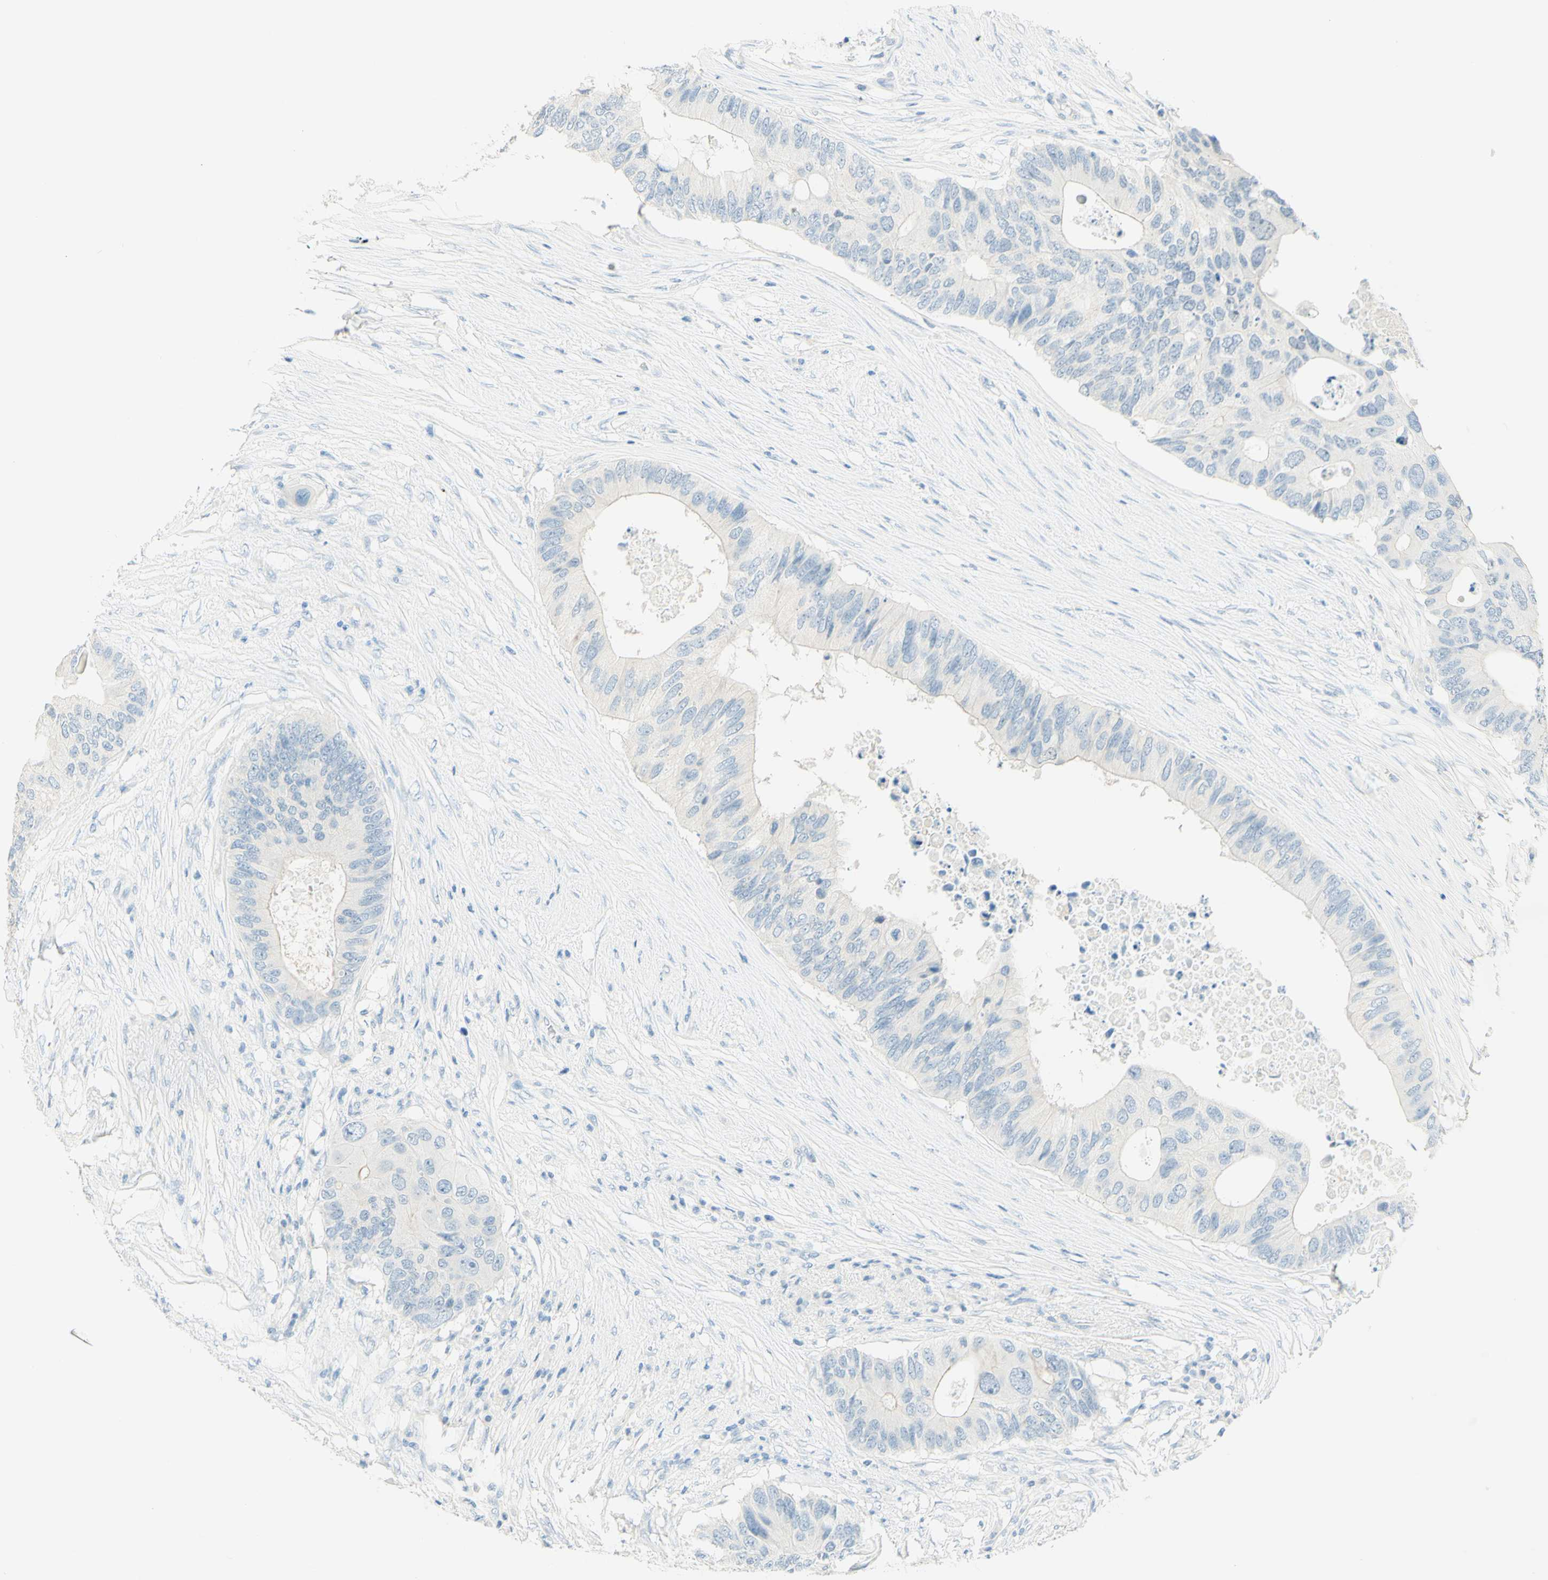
{"staining": {"intensity": "negative", "quantity": "none", "location": "none"}, "tissue": "colorectal cancer", "cell_type": "Tumor cells", "image_type": "cancer", "snomed": [{"axis": "morphology", "description": "Adenocarcinoma, NOS"}, {"axis": "topography", "description": "Colon"}], "caption": "The immunohistochemistry histopathology image has no significant expression in tumor cells of adenocarcinoma (colorectal) tissue.", "gene": "TMEM132D", "patient": {"sex": "male", "age": 71}}